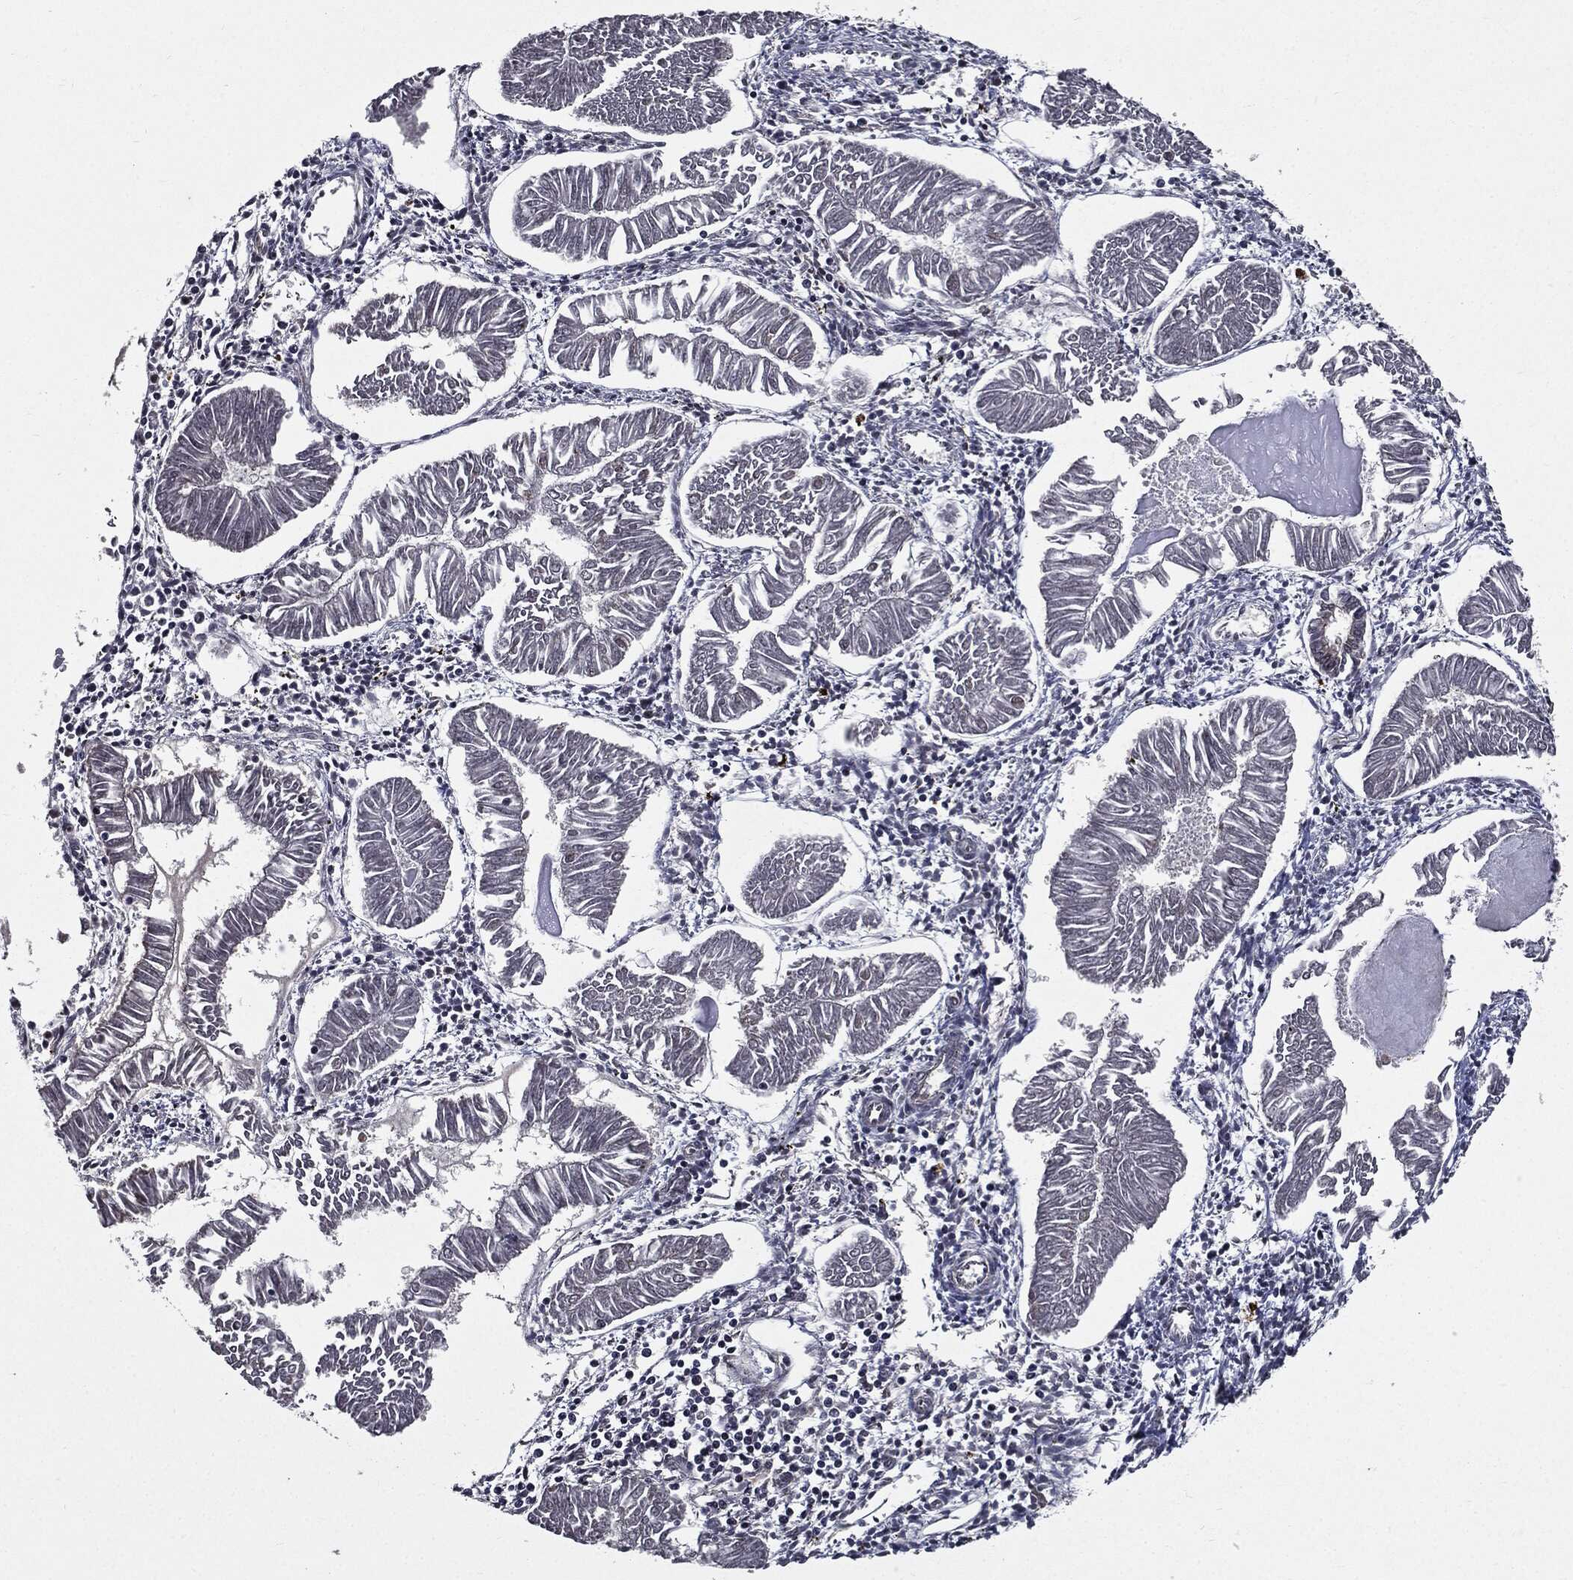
{"staining": {"intensity": "negative", "quantity": "none", "location": "none"}, "tissue": "endometrial cancer", "cell_type": "Tumor cells", "image_type": "cancer", "snomed": [{"axis": "morphology", "description": "Adenocarcinoma, NOS"}, {"axis": "topography", "description": "Endometrium"}], "caption": "Immunohistochemical staining of endometrial adenocarcinoma displays no significant staining in tumor cells.", "gene": "ZFP91", "patient": {"sex": "female", "age": 53}}